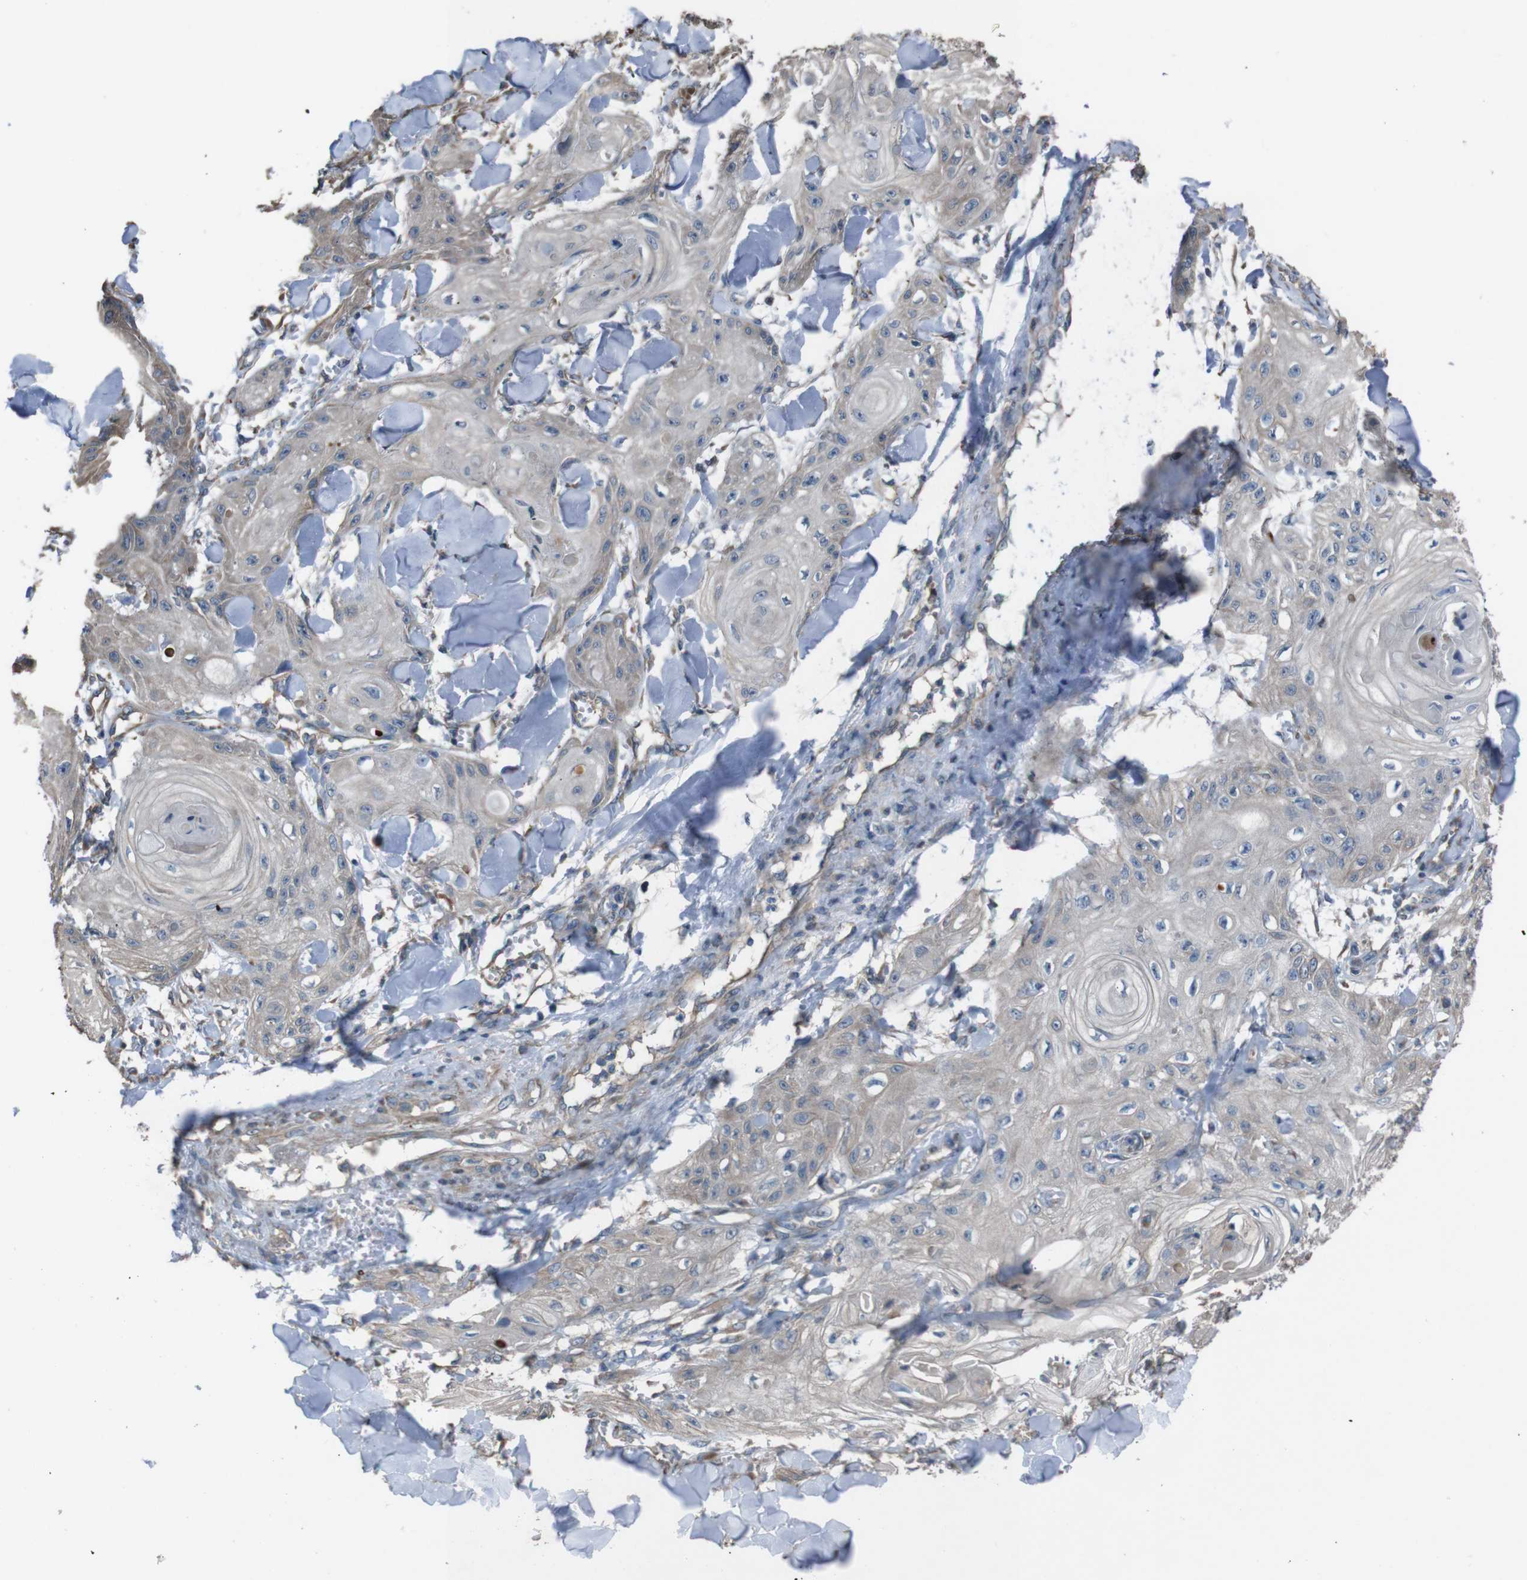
{"staining": {"intensity": "negative", "quantity": "none", "location": "none"}, "tissue": "skin cancer", "cell_type": "Tumor cells", "image_type": "cancer", "snomed": [{"axis": "morphology", "description": "Squamous cell carcinoma, NOS"}, {"axis": "topography", "description": "Skin"}], "caption": "Tumor cells show no significant protein positivity in skin cancer. (Stains: DAB (3,3'-diaminobenzidine) IHC with hematoxylin counter stain, Microscopy: brightfield microscopy at high magnification).", "gene": "NAALADL2", "patient": {"sex": "male", "age": 74}}